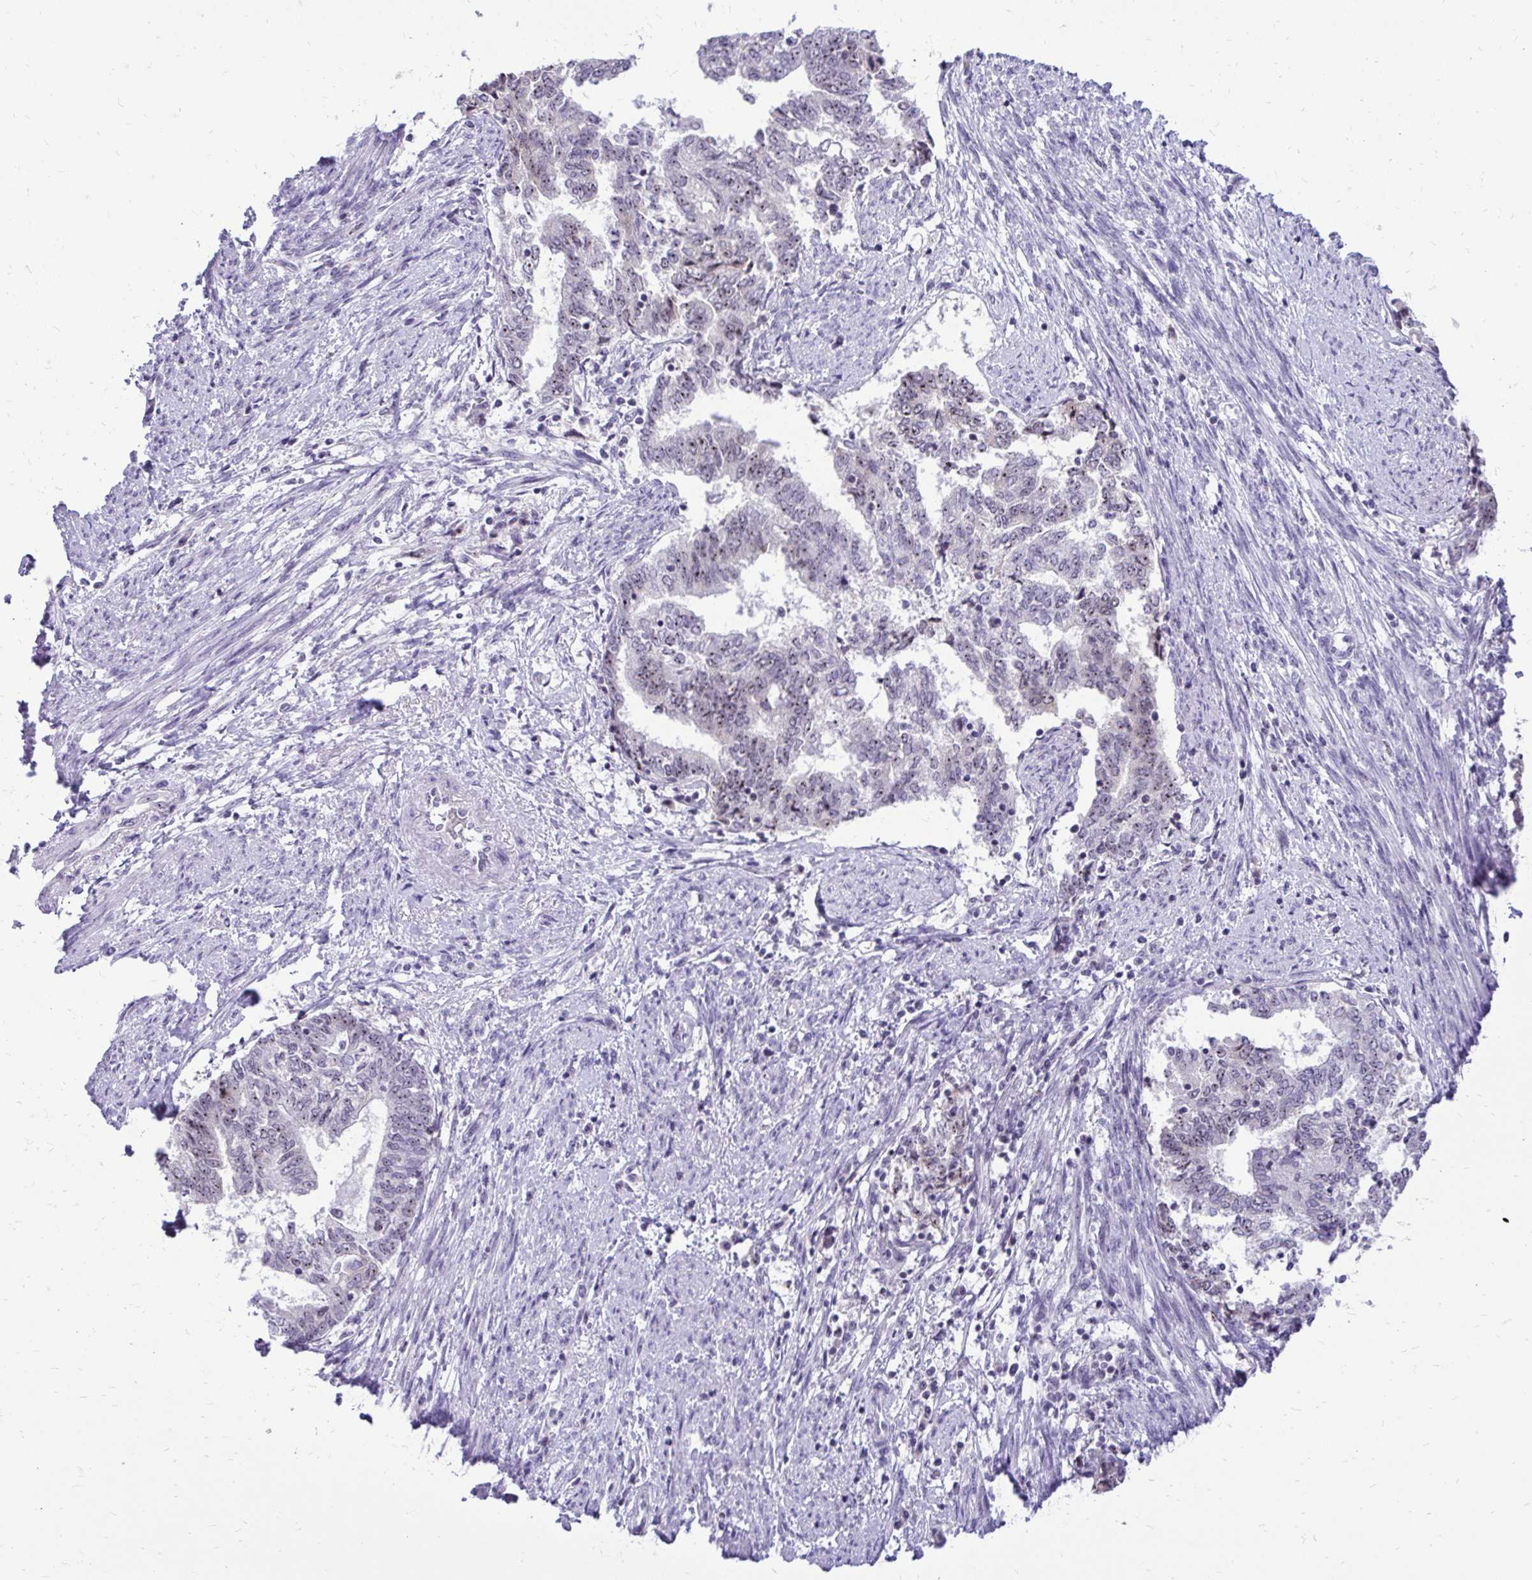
{"staining": {"intensity": "weak", "quantity": "<25%", "location": "cytoplasmic/membranous,nuclear"}, "tissue": "endometrial cancer", "cell_type": "Tumor cells", "image_type": "cancer", "snomed": [{"axis": "morphology", "description": "Adenocarcinoma, NOS"}, {"axis": "topography", "description": "Endometrium"}], "caption": "The histopathology image demonstrates no staining of tumor cells in endometrial adenocarcinoma. The staining was performed using DAB to visualize the protein expression in brown, while the nuclei were stained in blue with hematoxylin (Magnification: 20x).", "gene": "NIFK", "patient": {"sex": "female", "age": 65}}